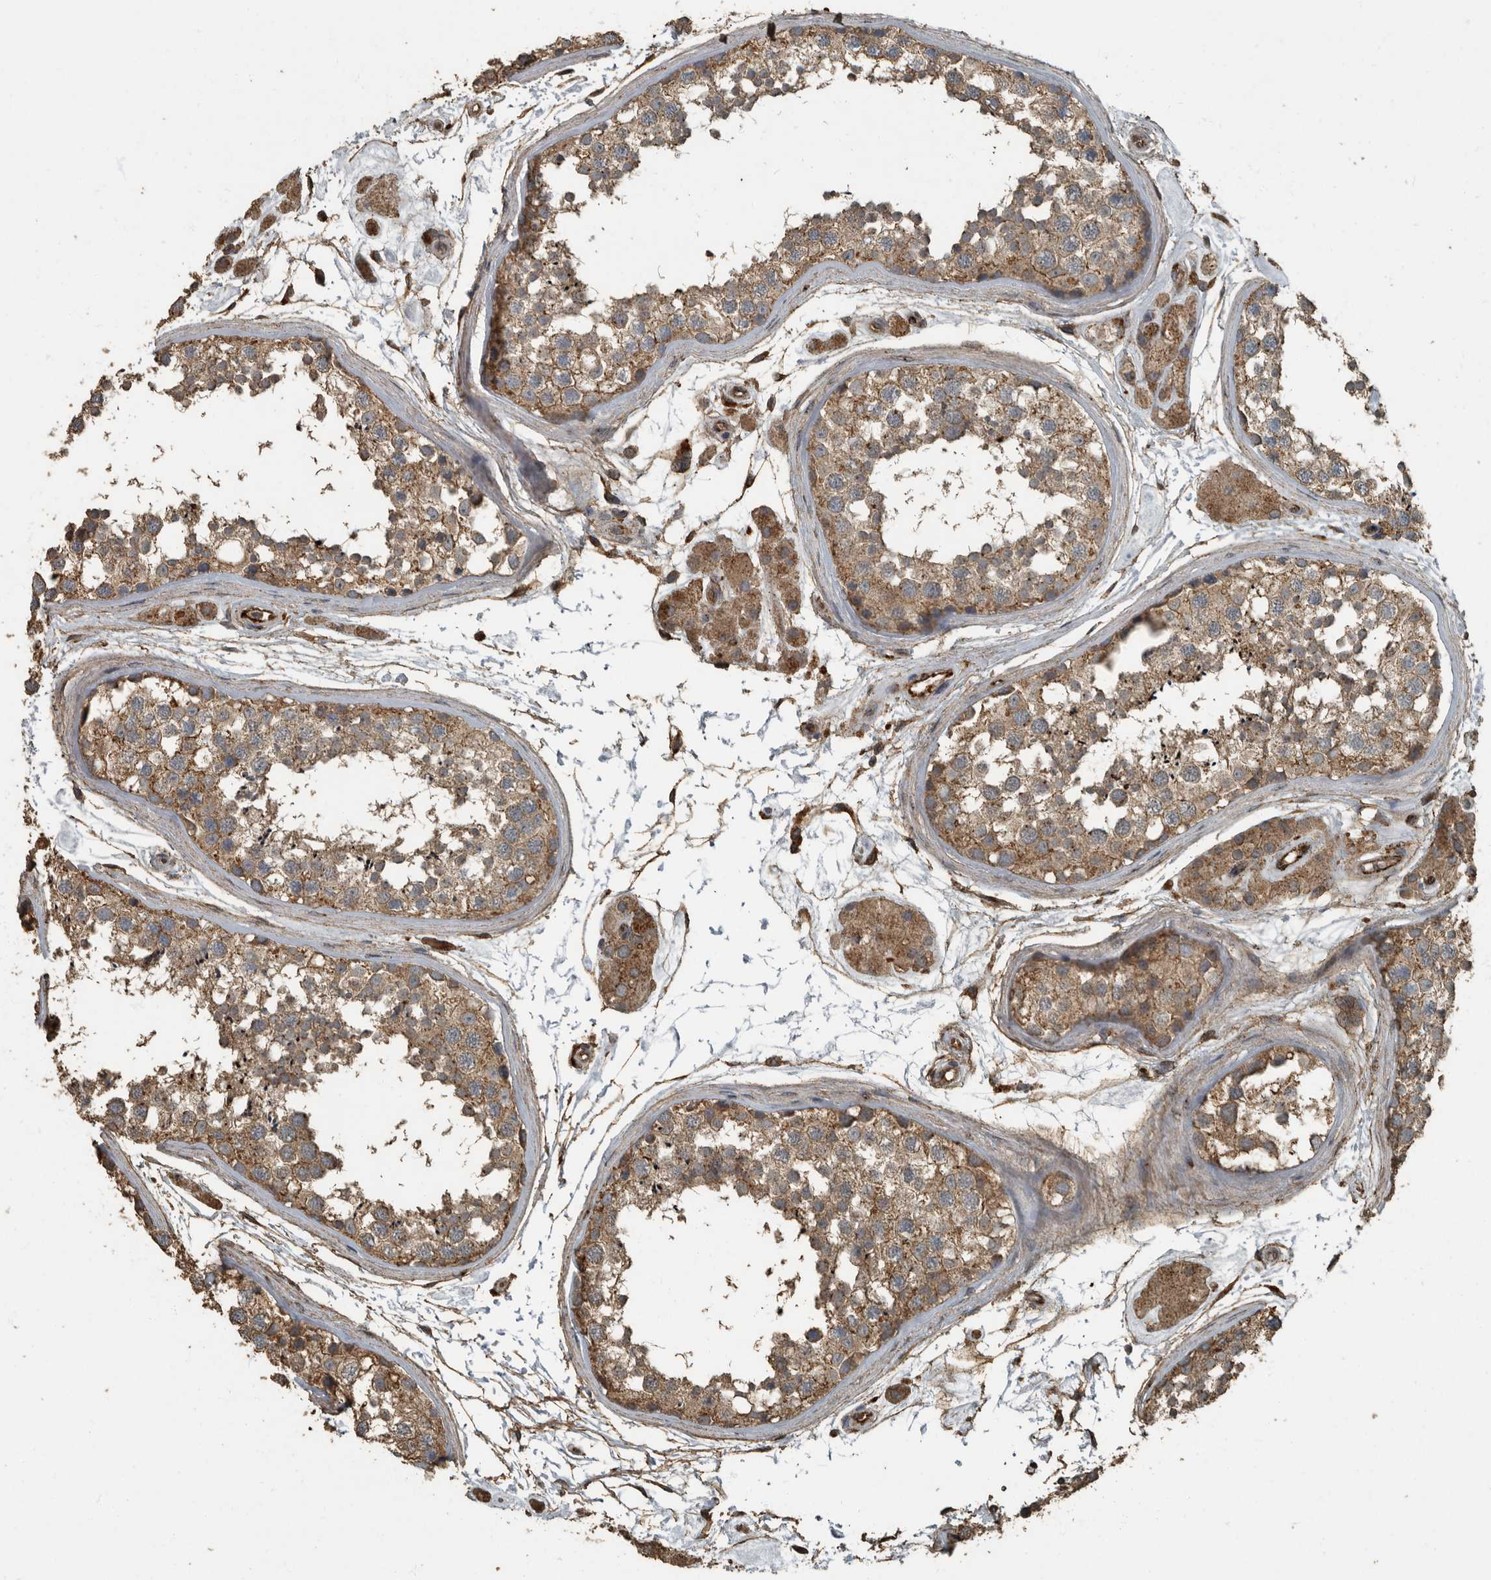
{"staining": {"intensity": "moderate", "quantity": ">75%", "location": "cytoplasmic/membranous"}, "tissue": "testis", "cell_type": "Cells in seminiferous ducts", "image_type": "normal", "snomed": [{"axis": "morphology", "description": "Normal tissue, NOS"}, {"axis": "topography", "description": "Testis"}], "caption": "Immunohistochemical staining of benign human testis displays moderate cytoplasmic/membranous protein expression in about >75% of cells in seminiferous ducts. (DAB (3,3'-diaminobenzidine) = brown stain, brightfield microscopy at high magnification).", "gene": "IL15RA", "patient": {"sex": "male", "age": 56}}